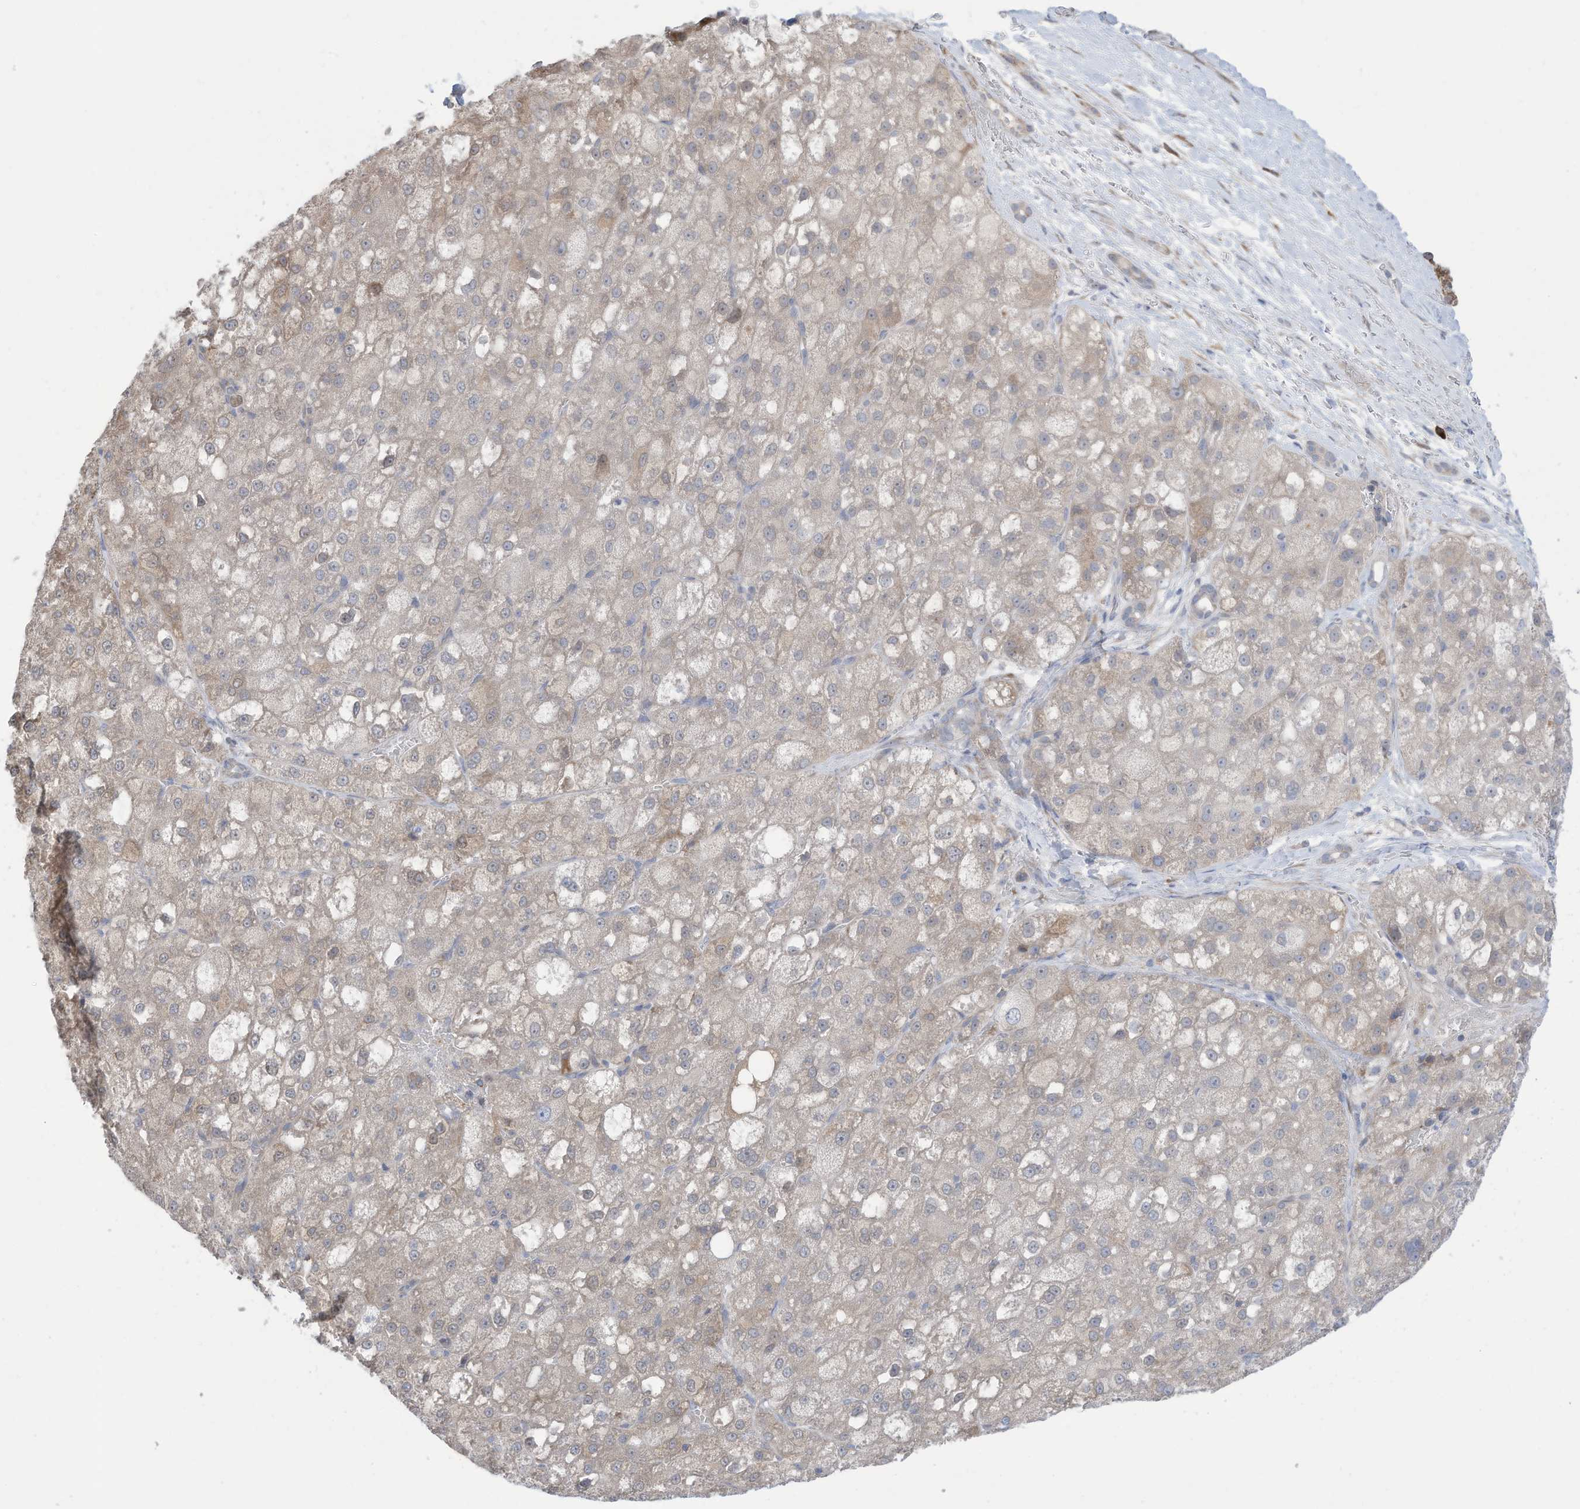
{"staining": {"intensity": "weak", "quantity": "<25%", "location": "cytoplasmic/membranous"}, "tissue": "liver cancer", "cell_type": "Tumor cells", "image_type": "cancer", "snomed": [{"axis": "morphology", "description": "Carcinoma, Hepatocellular, NOS"}, {"axis": "topography", "description": "Liver"}], "caption": "Immunohistochemical staining of liver hepatocellular carcinoma demonstrates no significant staining in tumor cells.", "gene": "ZNF292", "patient": {"sex": "male", "age": 57}}